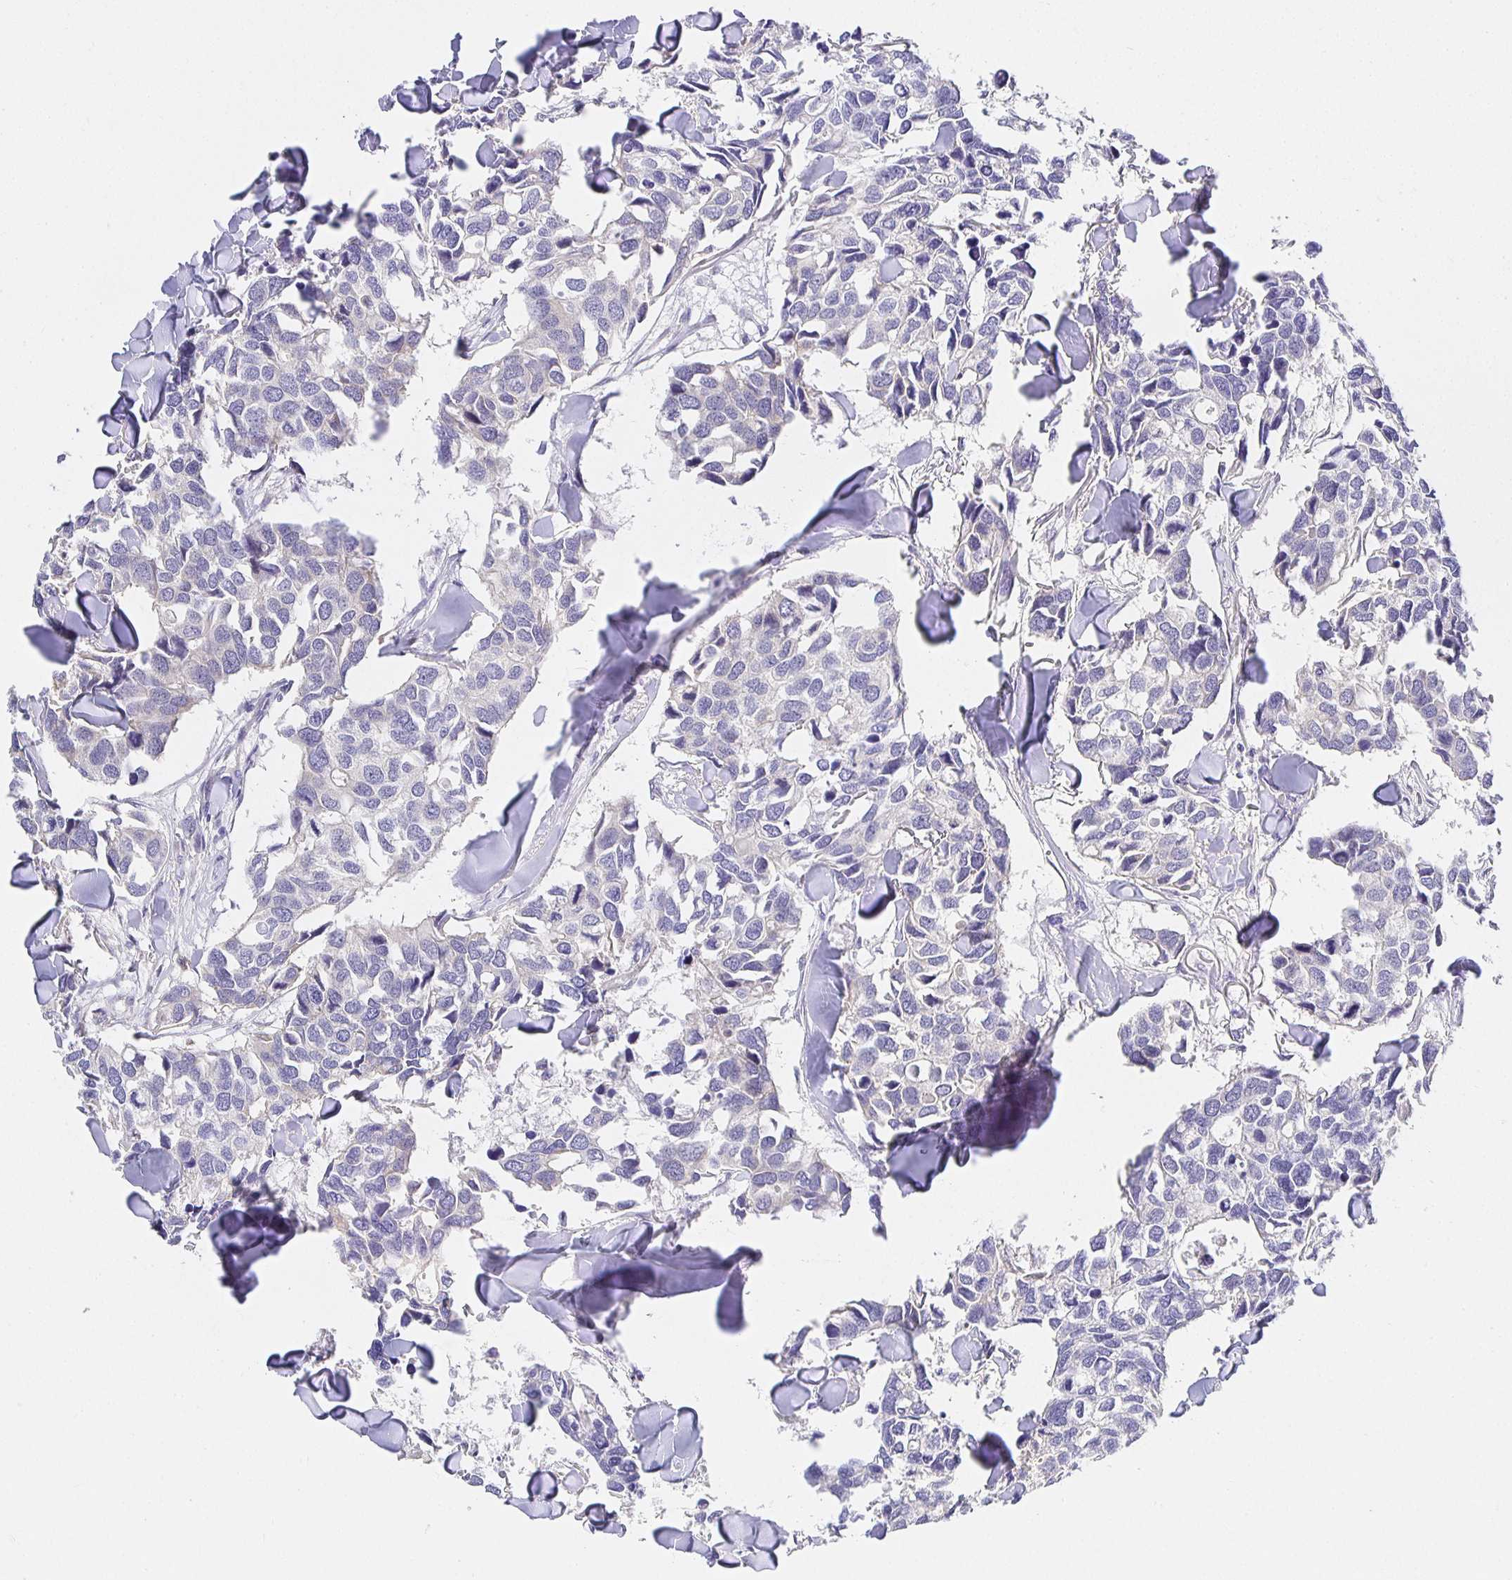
{"staining": {"intensity": "negative", "quantity": "none", "location": "none"}, "tissue": "breast cancer", "cell_type": "Tumor cells", "image_type": "cancer", "snomed": [{"axis": "morphology", "description": "Duct carcinoma"}, {"axis": "topography", "description": "Breast"}], "caption": "A high-resolution histopathology image shows IHC staining of breast infiltrating ductal carcinoma, which displays no significant positivity in tumor cells.", "gene": "OPALIN", "patient": {"sex": "female", "age": 83}}